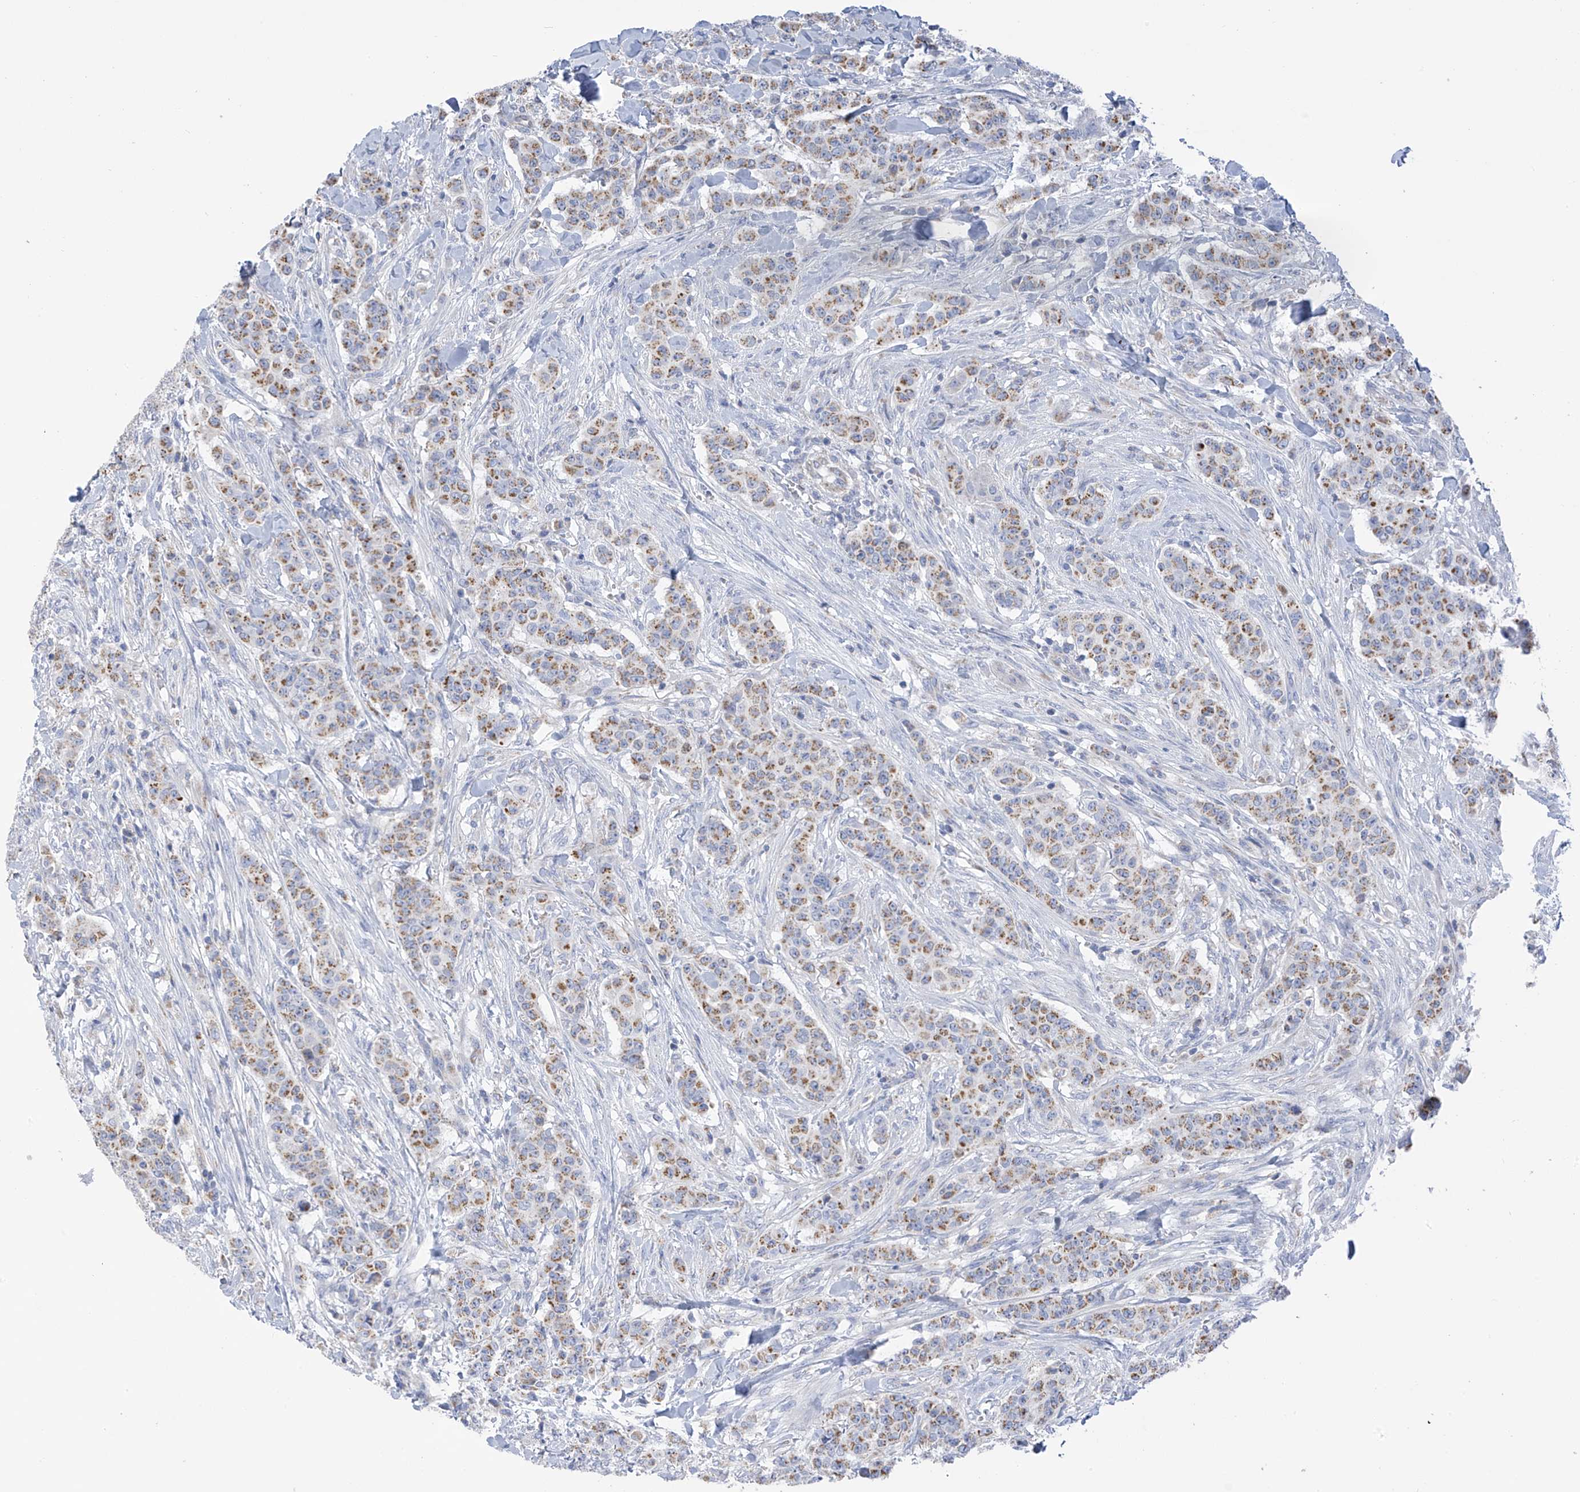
{"staining": {"intensity": "moderate", "quantity": ">75%", "location": "cytoplasmic/membranous"}, "tissue": "breast cancer", "cell_type": "Tumor cells", "image_type": "cancer", "snomed": [{"axis": "morphology", "description": "Duct carcinoma"}, {"axis": "topography", "description": "Breast"}], "caption": "Breast cancer stained for a protein exhibits moderate cytoplasmic/membranous positivity in tumor cells. Ihc stains the protein in brown and the nuclei are stained blue.", "gene": "PNPT1", "patient": {"sex": "female", "age": 40}}